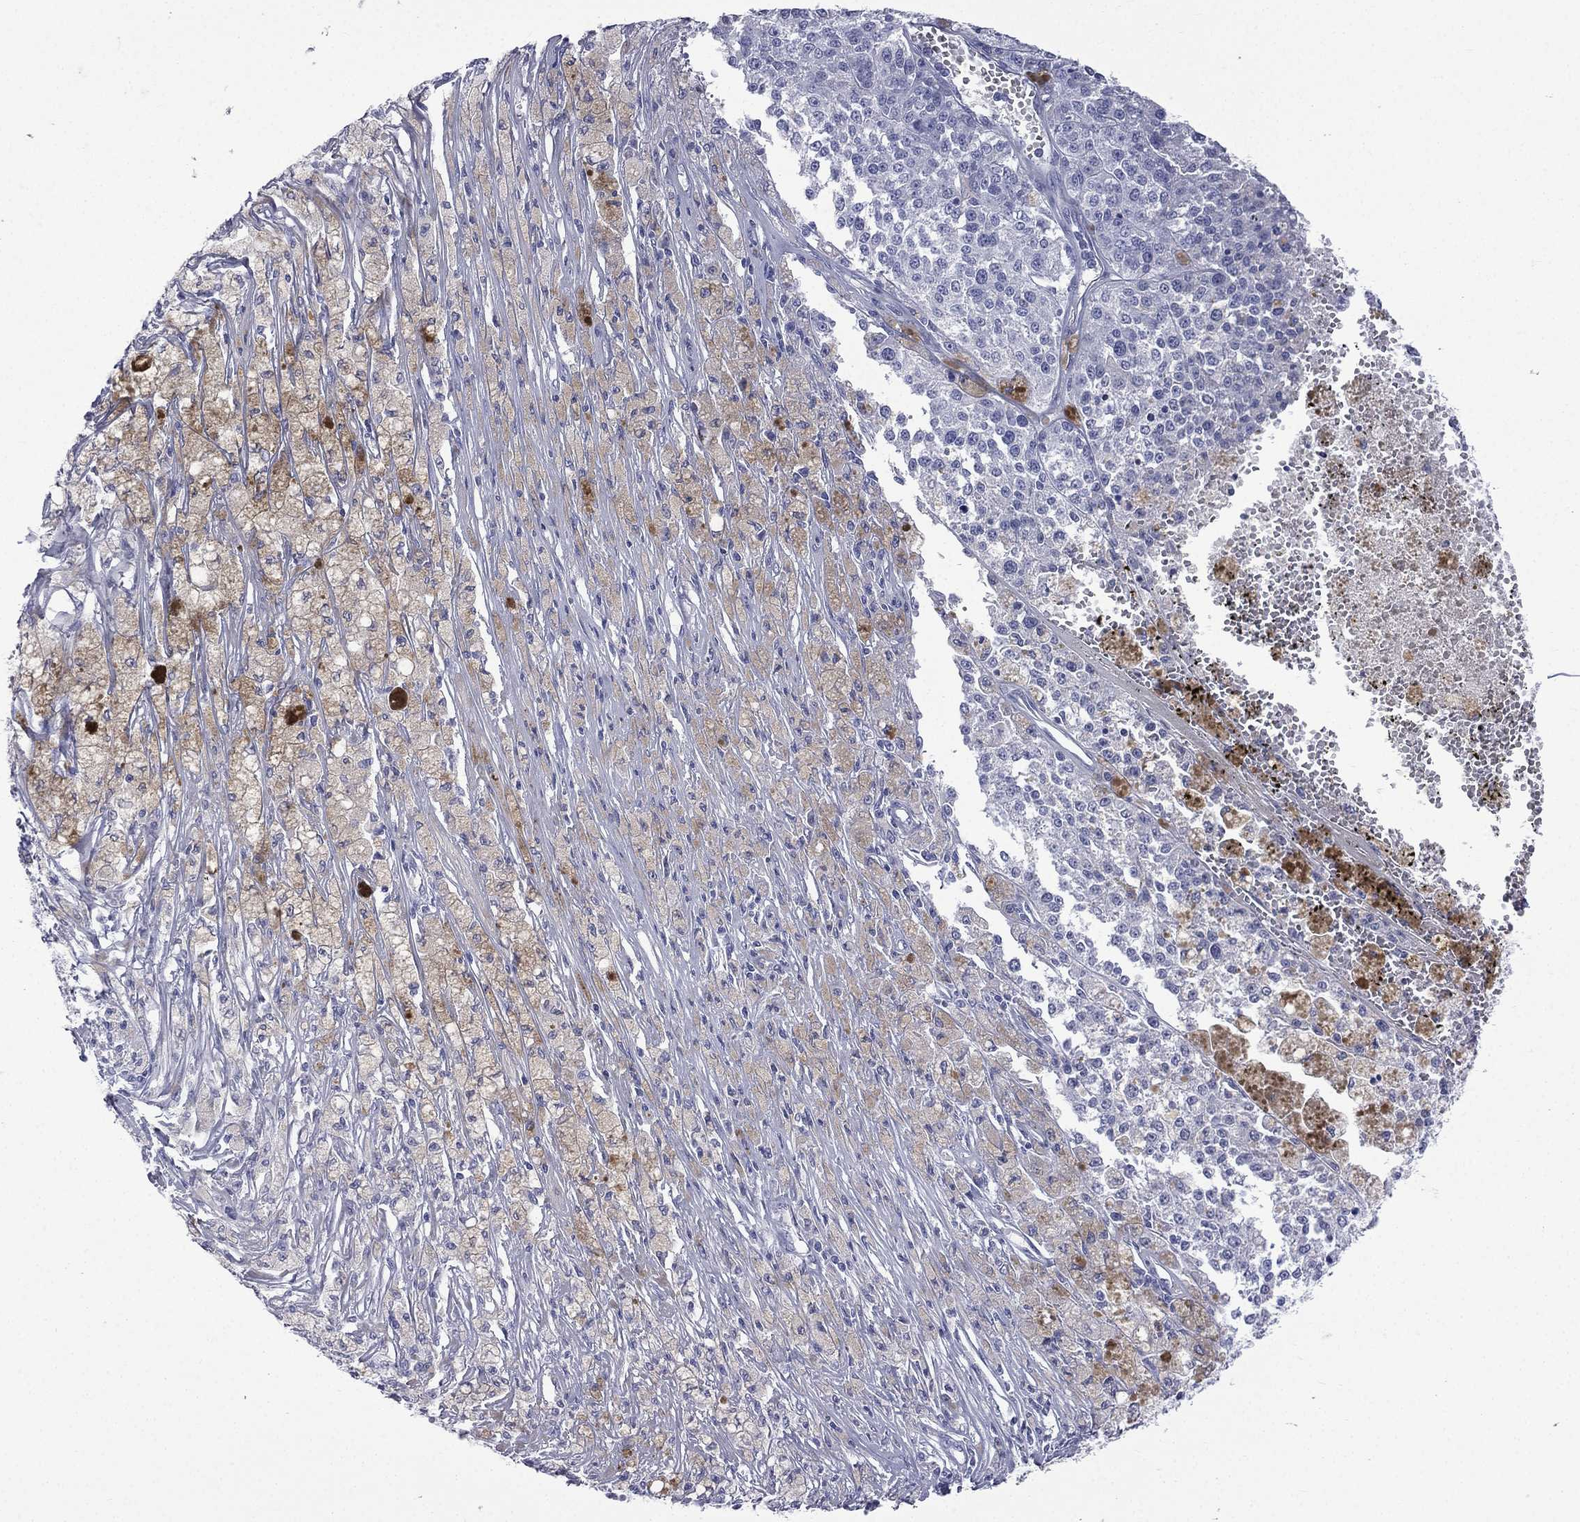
{"staining": {"intensity": "negative", "quantity": "none", "location": "none"}, "tissue": "melanoma", "cell_type": "Tumor cells", "image_type": "cancer", "snomed": [{"axis": "morphology", "description": "Malignant melanoma, Metastatic site"}, {"axis": "topography", "description": "Lymph node"}], "caption": "There is no significant positivity in tumor cells of malignant melanoma (metastatic site).", "gene": "CES2", "patient": {"sex": "female", "age": 64}}